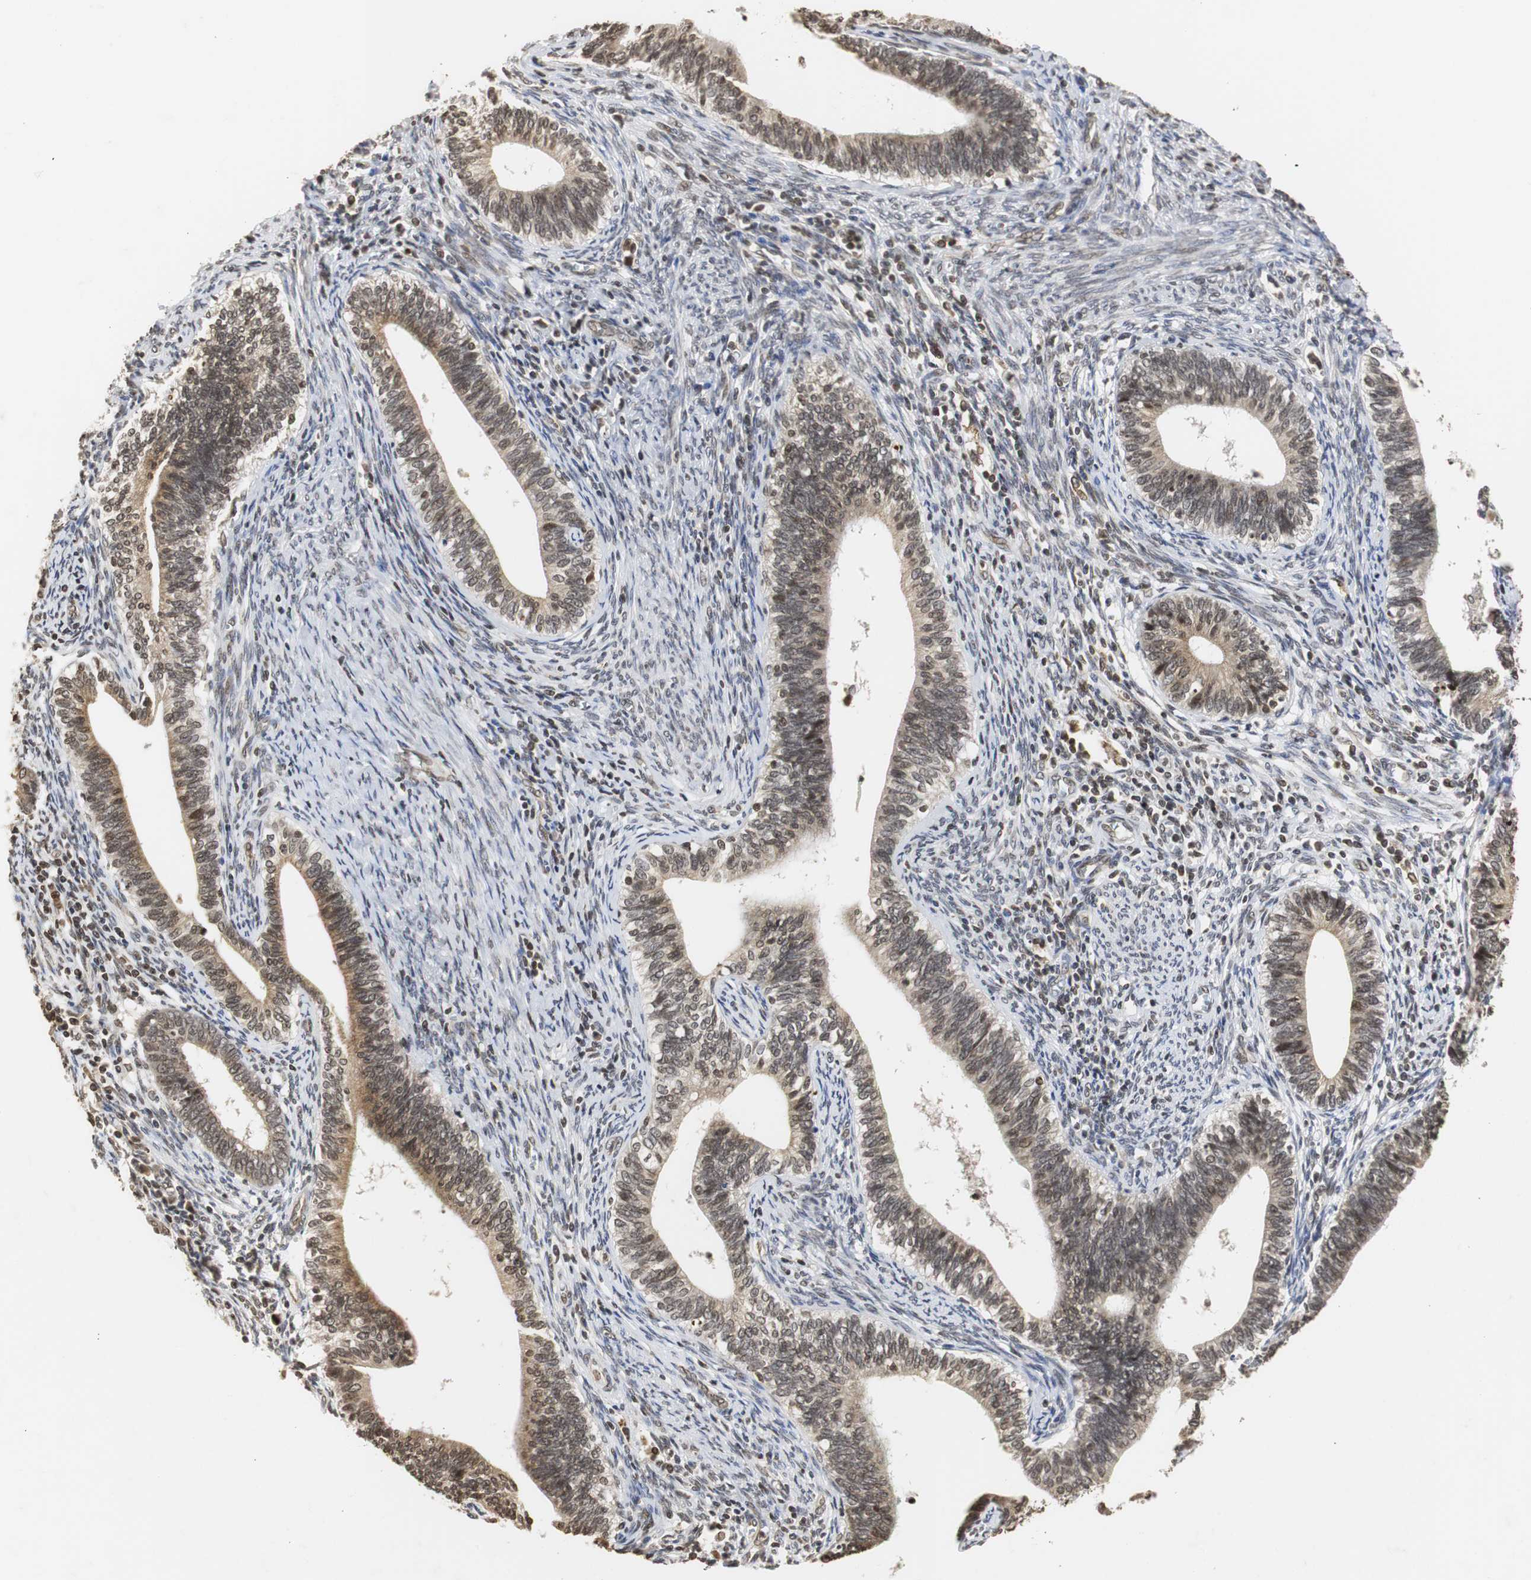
{"staining": {"intensity": "moderate", "quantity": "25%-75%", "location": "cytoplasmic/membranous,nuclear"}, "tissue": "cervical cancer", "cell_type": "Tumor cells", "image_type": "cancer", "snomed": [{"axis": "morphology", "description": "Adenocarcinoma, NOS"}, {"axis": "topography", "description": "Cervix"}], "caption": "Immunohistochemistry (IHC) of cervical adenocarcinoma demonstrates medium levels of moderate cytoplasmic/membranous and nuclear positivity in about 25%-75% of tumor cells. The staining is performed using DAB (3,3'-diaminobenzidine) brown chromogen to label protein expression. The nuclei are counter-stained blue using hematoxylin.", "gene": "ZFC3H1", "patient": {"sex": "female", "age": 44}}